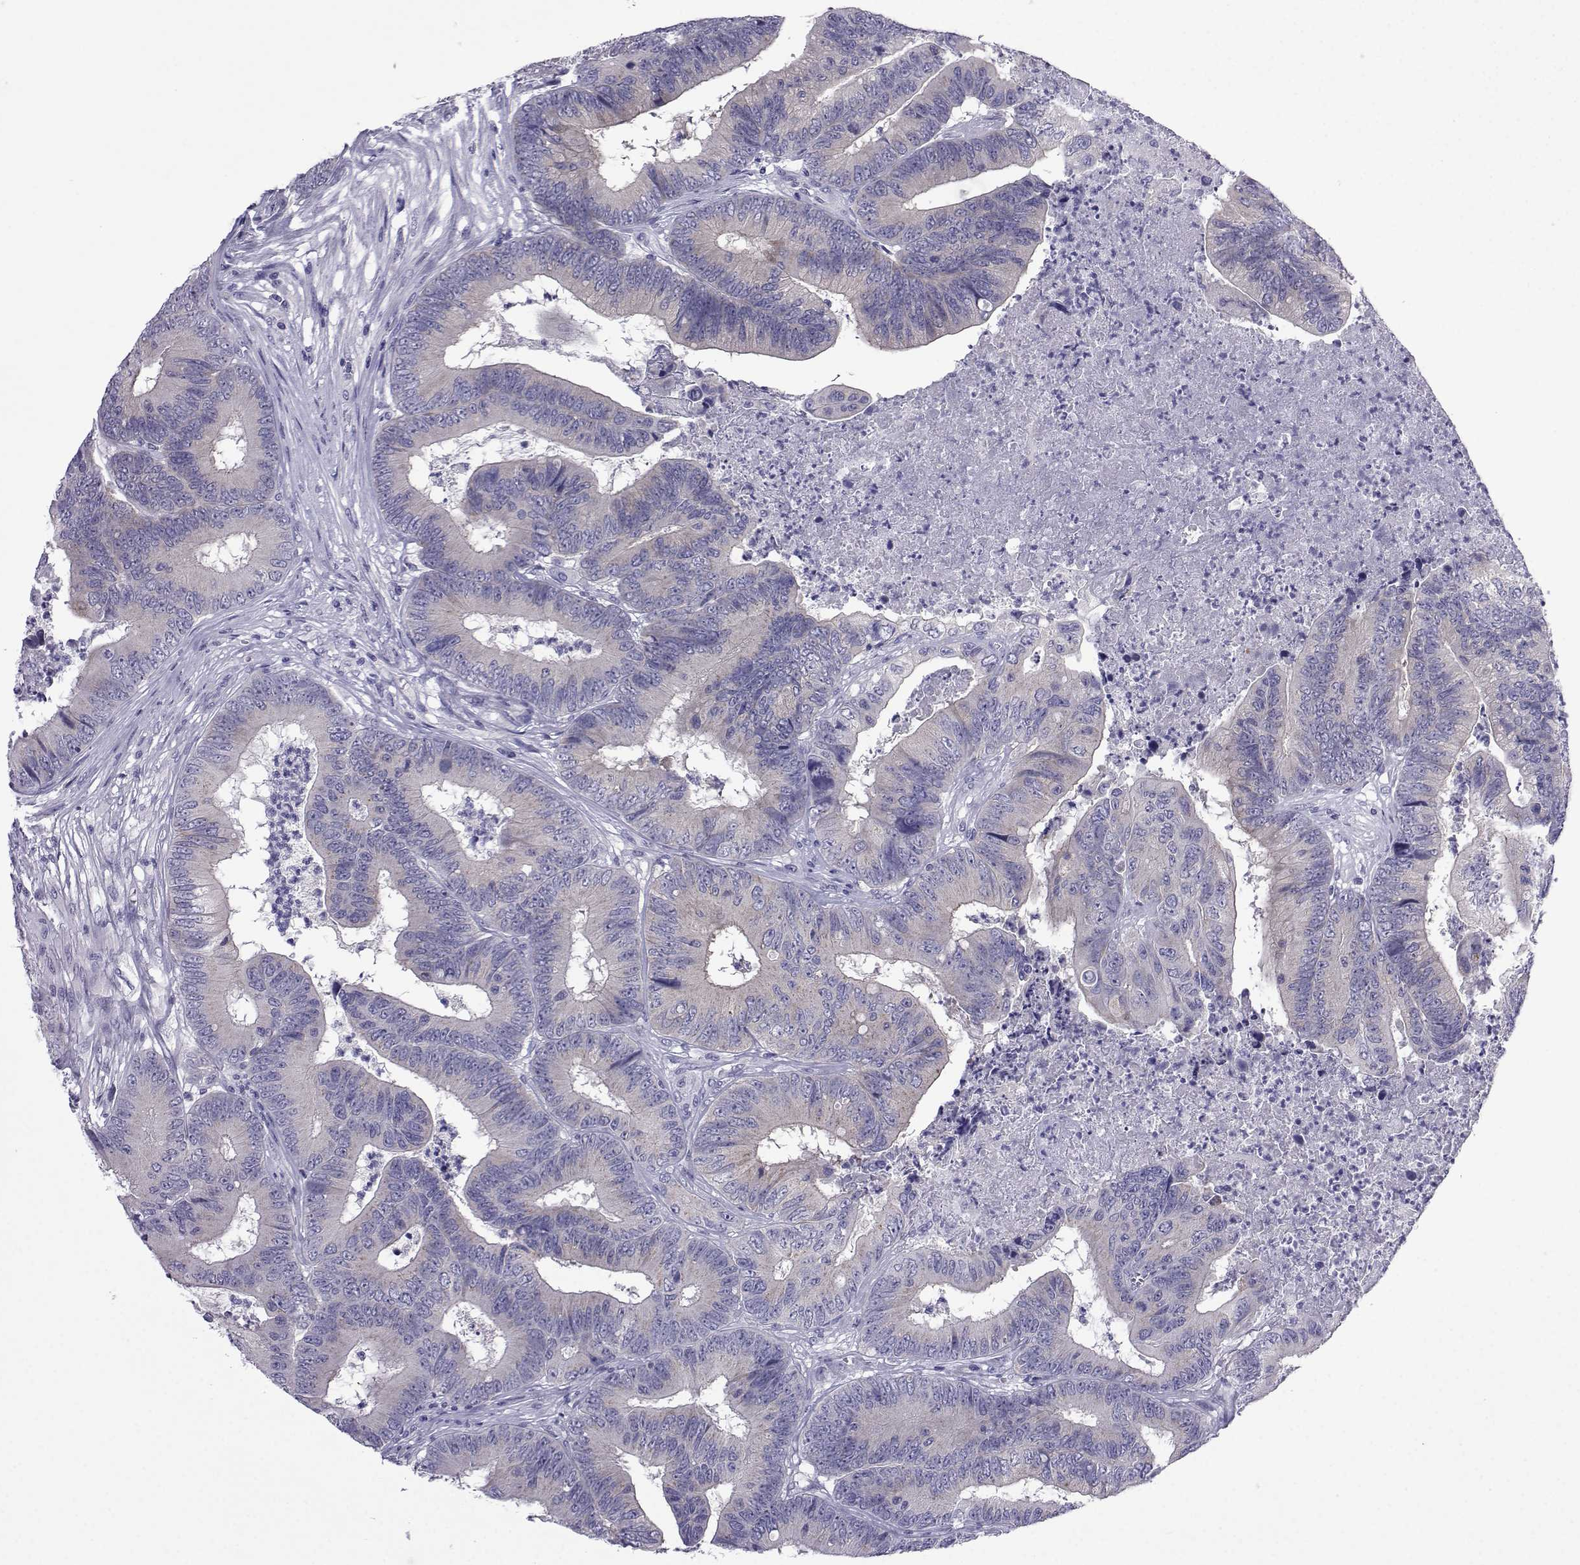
{"staining": {"intensity": "negative", "quantity": "none", "location": "none"}, "tissue": "colorectal cancer", "cell_type": "Tumor cells", "image_type": "cancer", "snomed": [{"axis": "morphology", "description": "Adenocarcinoma, NOS"}, {"axis": "topography", "description": "Colon"}], "caption": "The photomicrograph demonstrates no significant positivity in tumor cells of colorectal cancer (adenocarcinoma).", "gene": "COL22A1", "patient": {"sex": "male", "age": 84}}